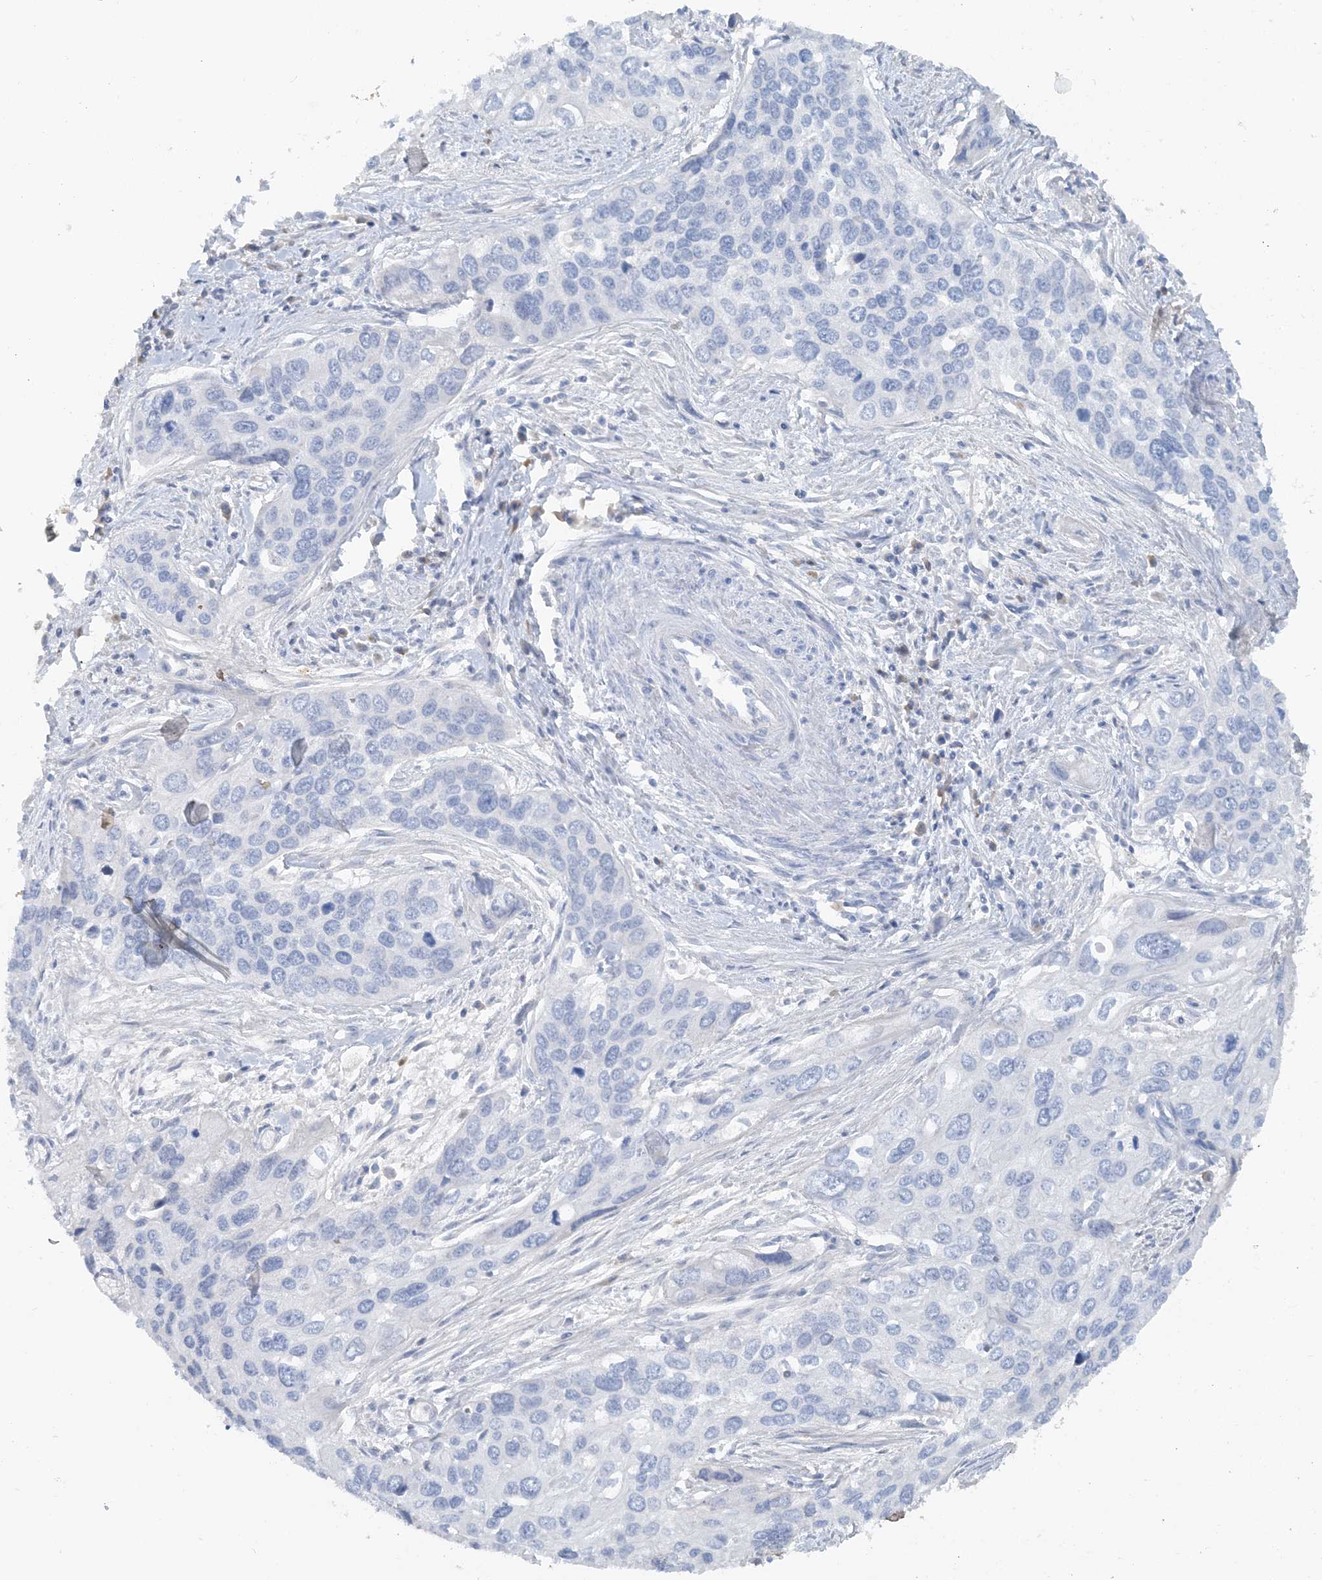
{"staining": {"intensity": "negative", "quantity": "none", "location": "none"}, "tissue": "cervical cancer", "cell_type": "Tumor cells", "image_type": "cancer", "snomed": [{"axis": "morphology", "description": "Squamous cell carcinoma, NOS"}, {"axis": "topography", "description": "Cervix"}], "caption": "This is a micrograph of immunohistochemistry (IHC) staining of cervical cancer, which shows no expression in tumor cells. (Brightfield microscopy of DAB immunohistochemistry (IHC) at high magnification).", "gene": "CTRL", "patient": {"sex": "female", "age": 55}}